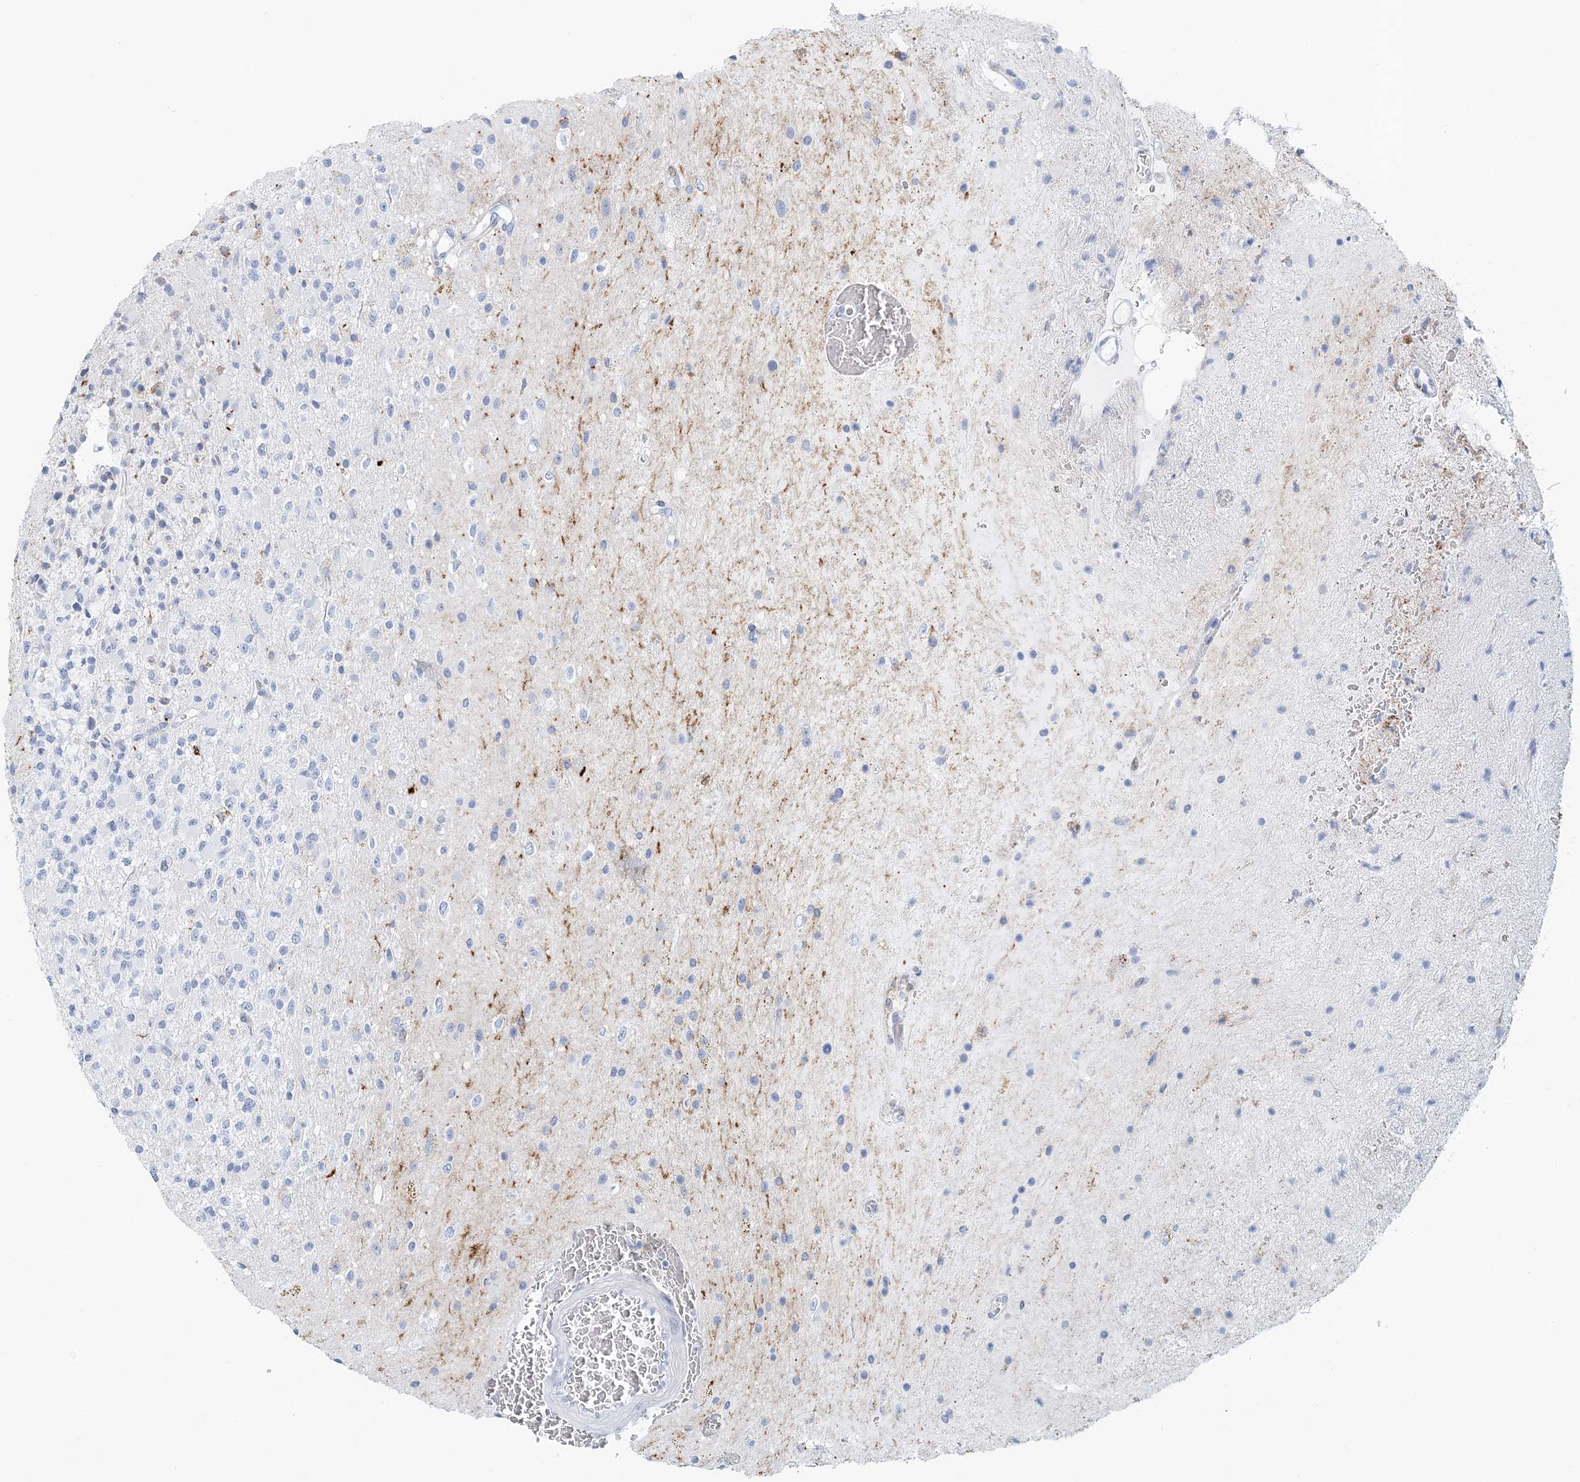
{"staining": {"intensity": "negative", "quantity": "none", "location": "none"}, "tissue": "glioma", "cell_type": "Tumor cells", "image_type": "cancer", "snomed": [{"axis": "morphology", "description": "Glioma, malignant, High grade"}, {"axis": "topography", "description": "Brain"}], "caption": "High power microscopy image of an IHC image of glioma, revealing no significant expression in tumor cells.", "gene": "NKX6-1", "patient": {"sex": "male", "age": 34}}